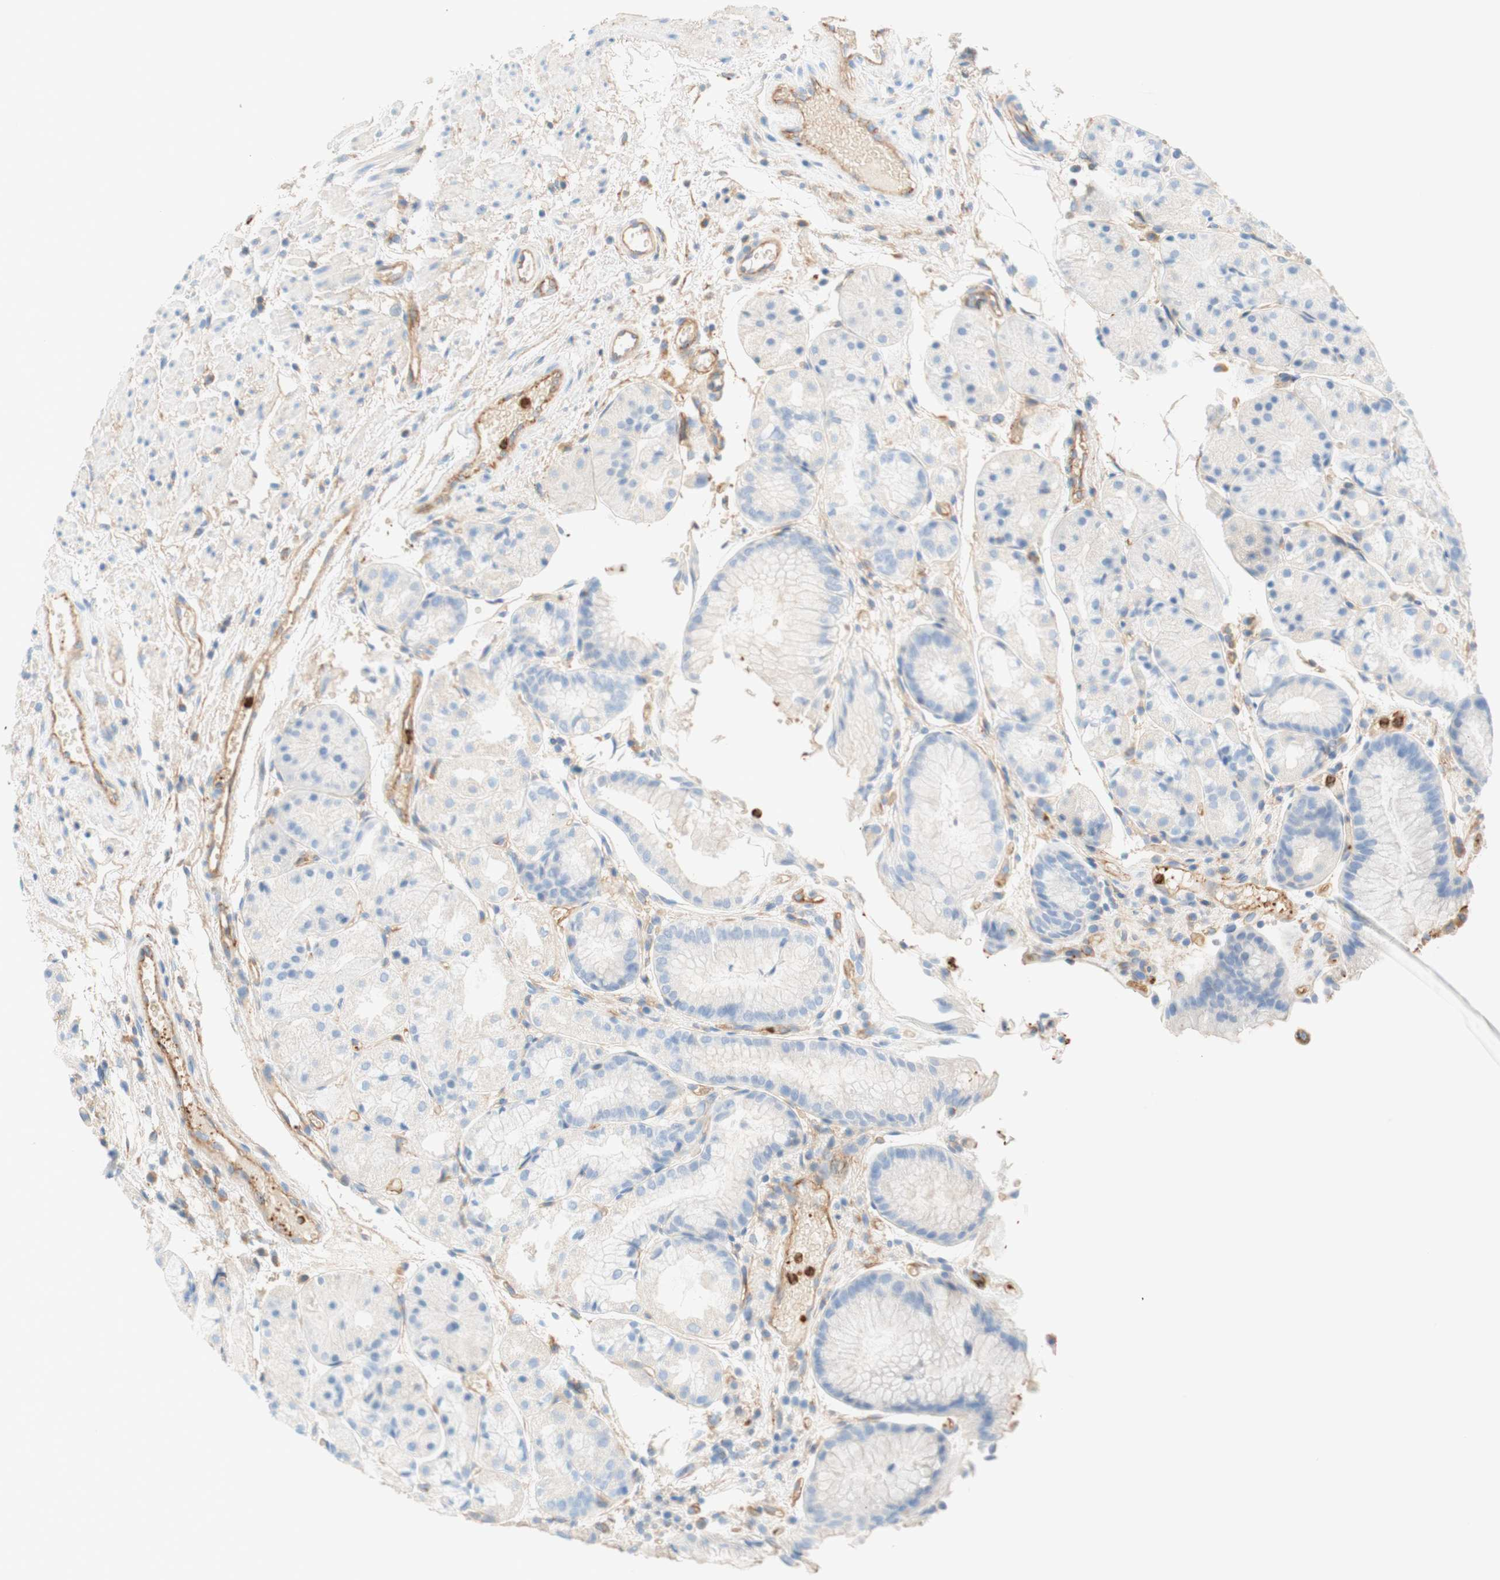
{"staining": {"intensity": "negative", "quantity": "none", "location": "none"}, "tissue": "stomach", "cell_type": "Glandular cells", "image_type": "normal", "snomed": [{"axis": "morphology", "description": "Normal tissue, NOS"}, {"axis": "topography", "description": "Stomach, upper"}], "caption": "This is an immunohistochemistry micrograph of normal human stomach. There is no positivity in glandular cells.", "gene": "STOM", "patient": {"sex": "male", "age": 72}}